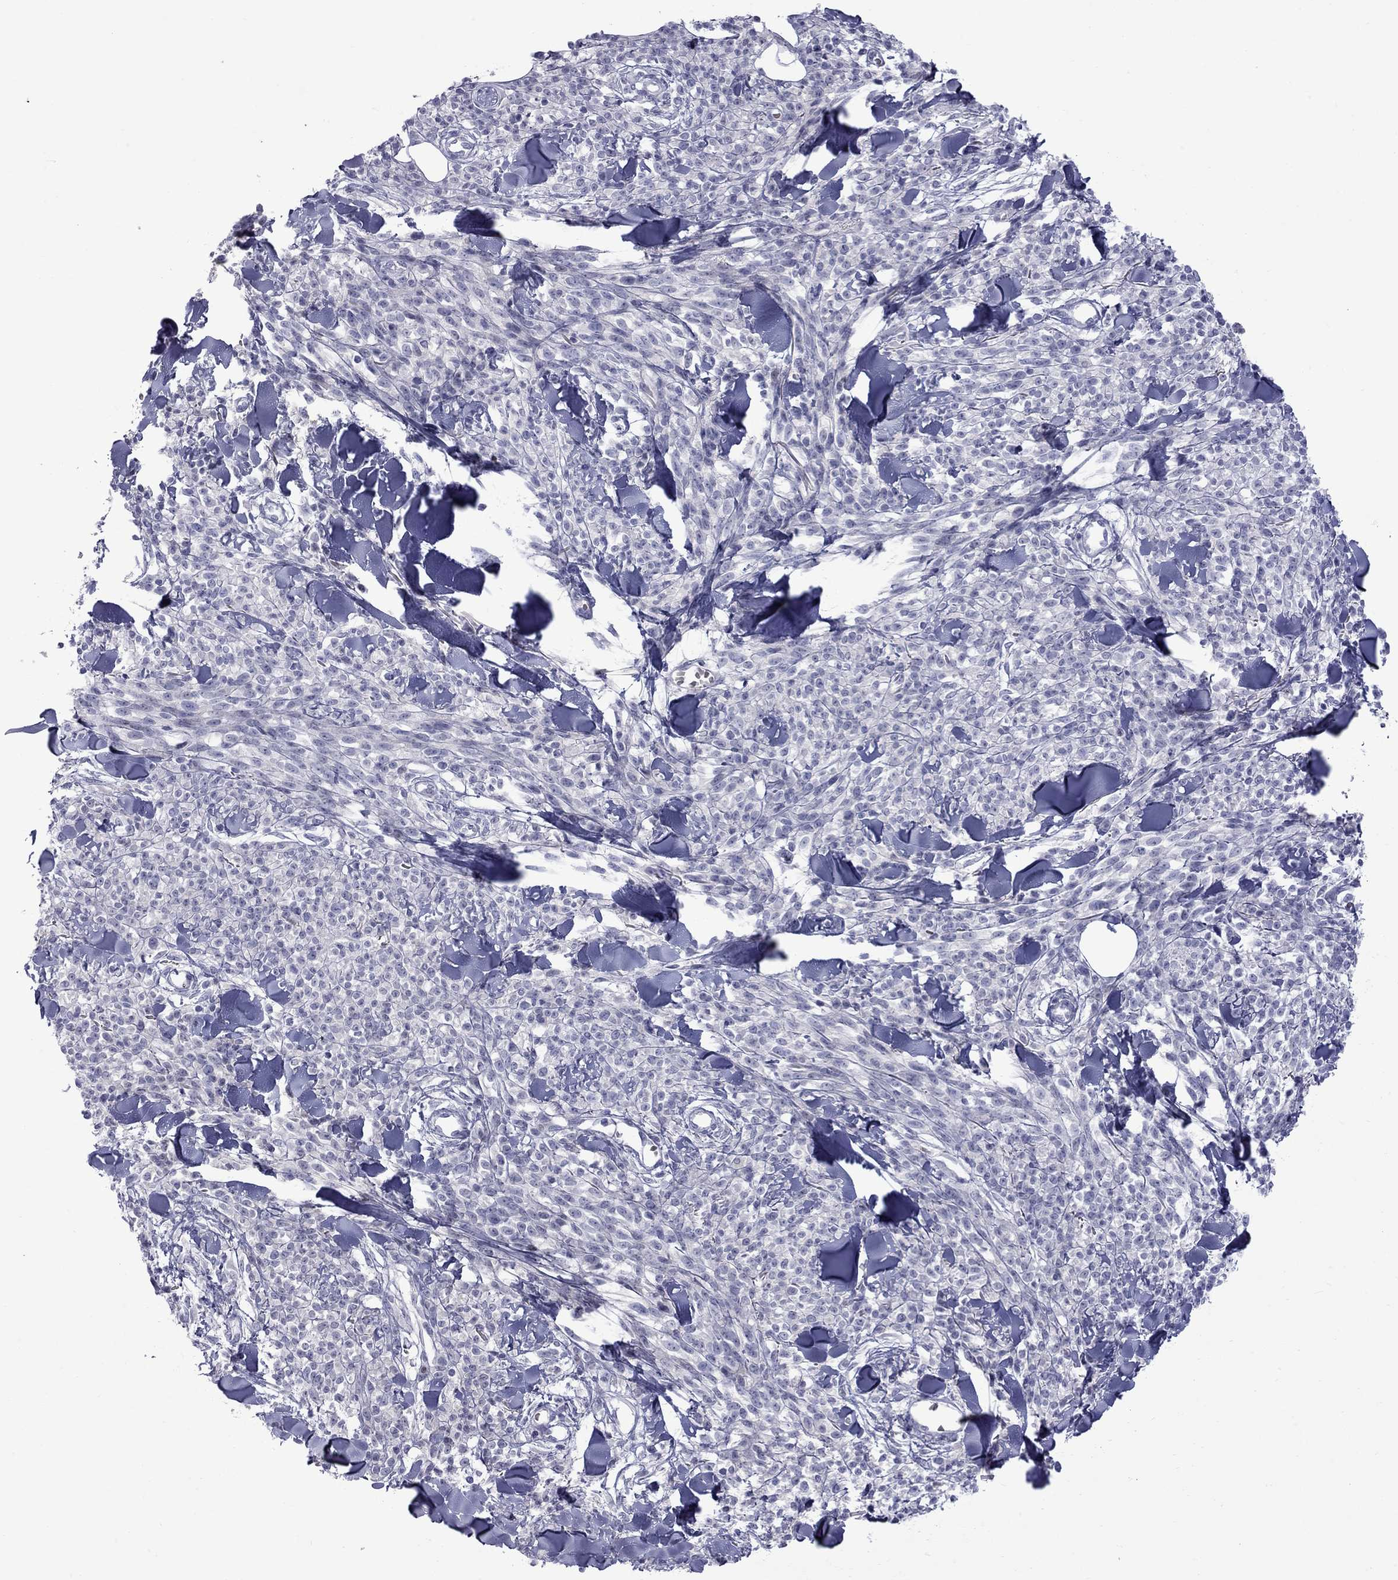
{"staining": {"intensity": "negative", "quantity": "none", "location": "none"}, "tissue": "melanoma", "cell_type": "Tumor cells", "image_type": "cancer", "snomed": [{"axis": "morphology", "description": "Malignant melanoma, NOS"}, {"axis": "topography", "description": "Skin"}, {"axis": "topography", "description": "Skin of trunk"}], "caption": "IHC photomicrograph of neoplastic tissue: malignant melanoma stained with DAB displays no significant protein staining in tumor cells.", "gene": "NRARP", "patient": {"sex": "male", "age": 74}}